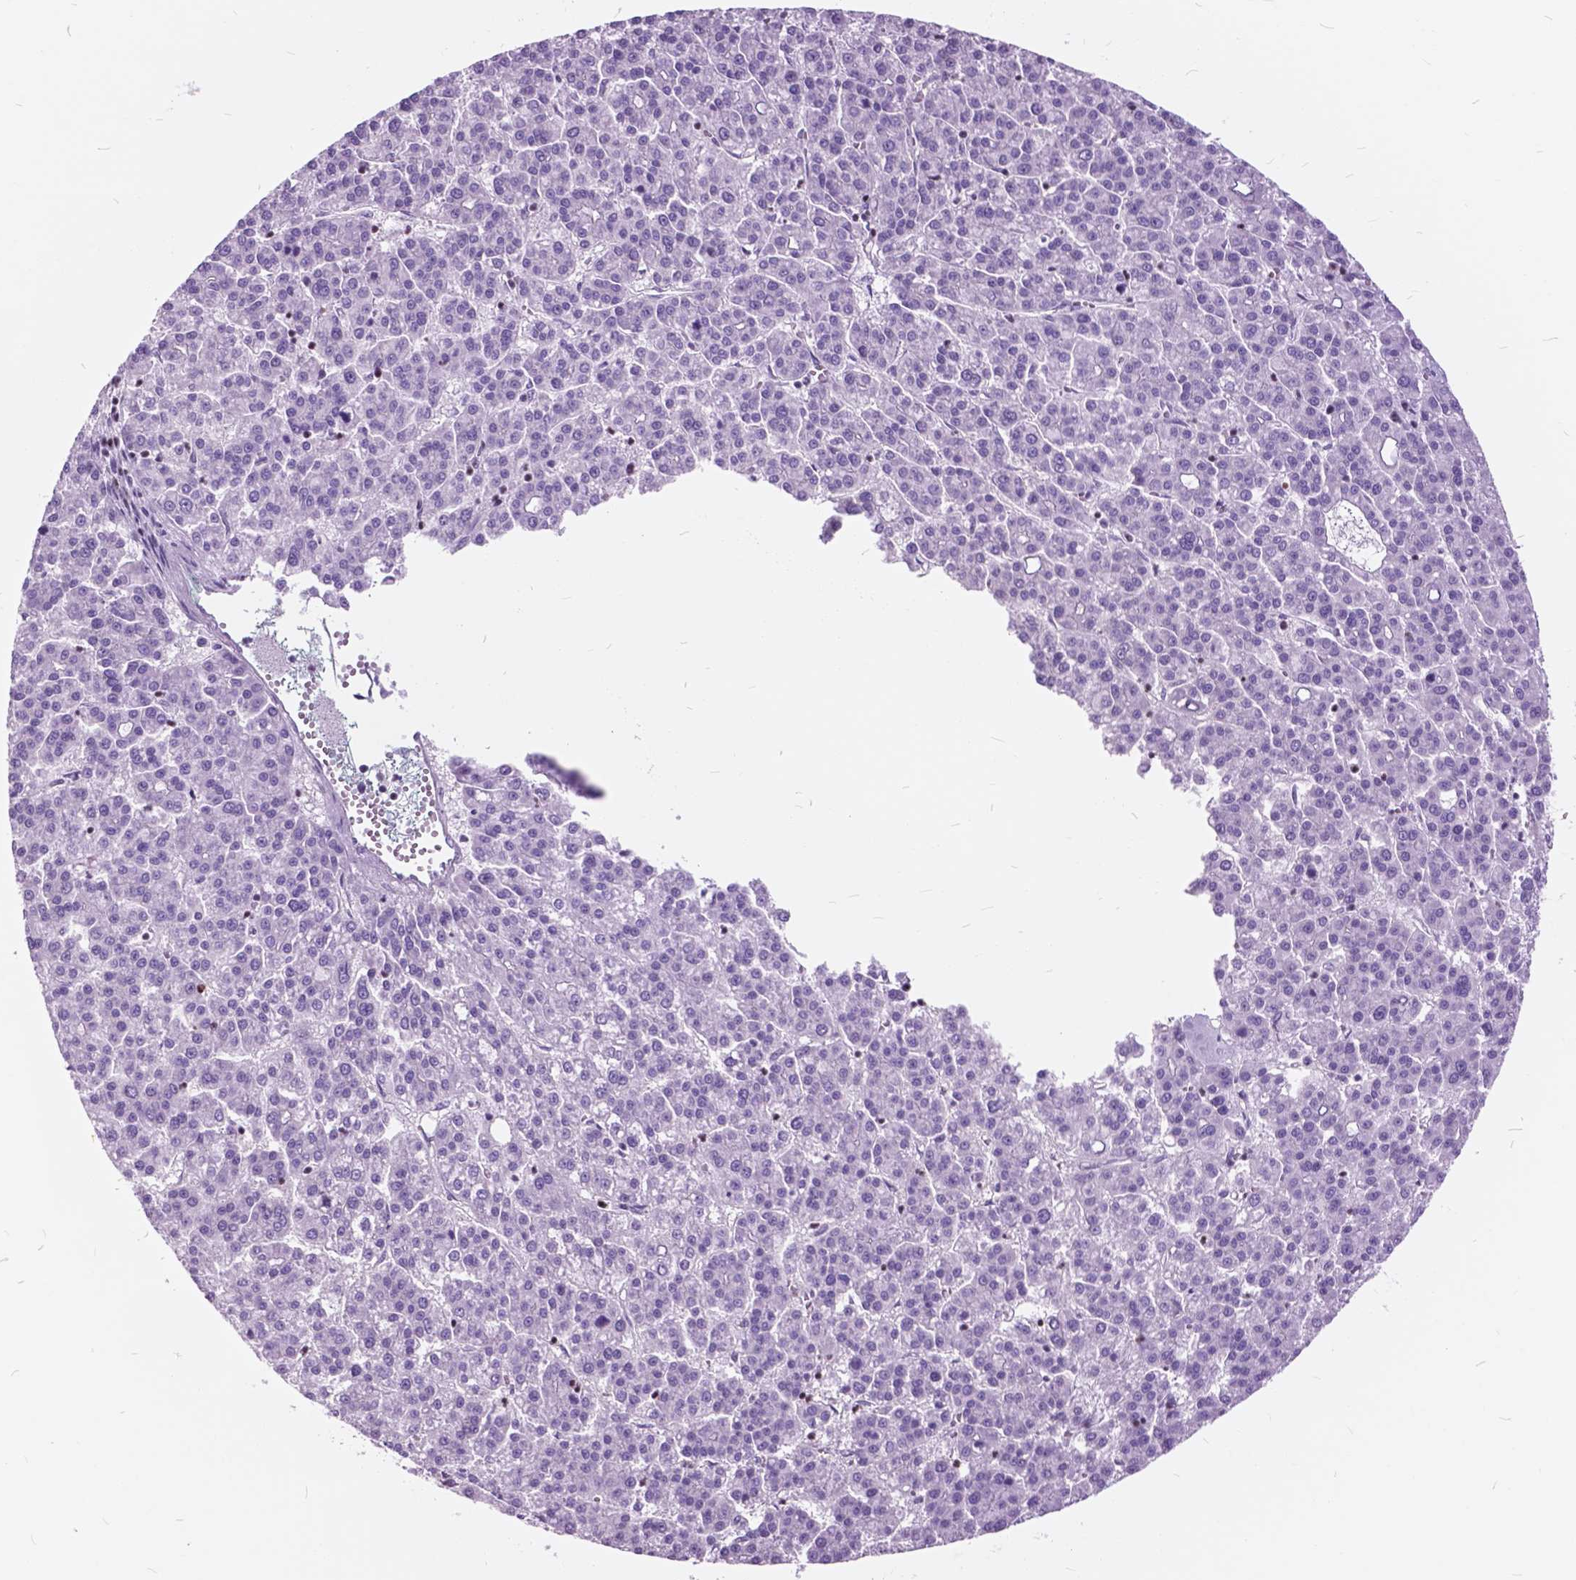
{"staining": {"intensity": "negative", "quantity": "none", "location": "none"}, "tissue": "liver cancer", "cell_type": "Tumor cells", "image_type": "cancer", "snomed": [{"axis": "morphology", "description": "Carcinoma, Hepatocellular, NOS"}, {"axis": "topography", "description": "Liver"}], "caption": "This histopathology image is of hepatocellular carcinoma (liver) stained with IHC to label a protein in brown with the nuclei are counter-stained blue. There is no expression in tumor cells.", "gene": "SP140", "patient": {"sex": "female", "age": 58}}